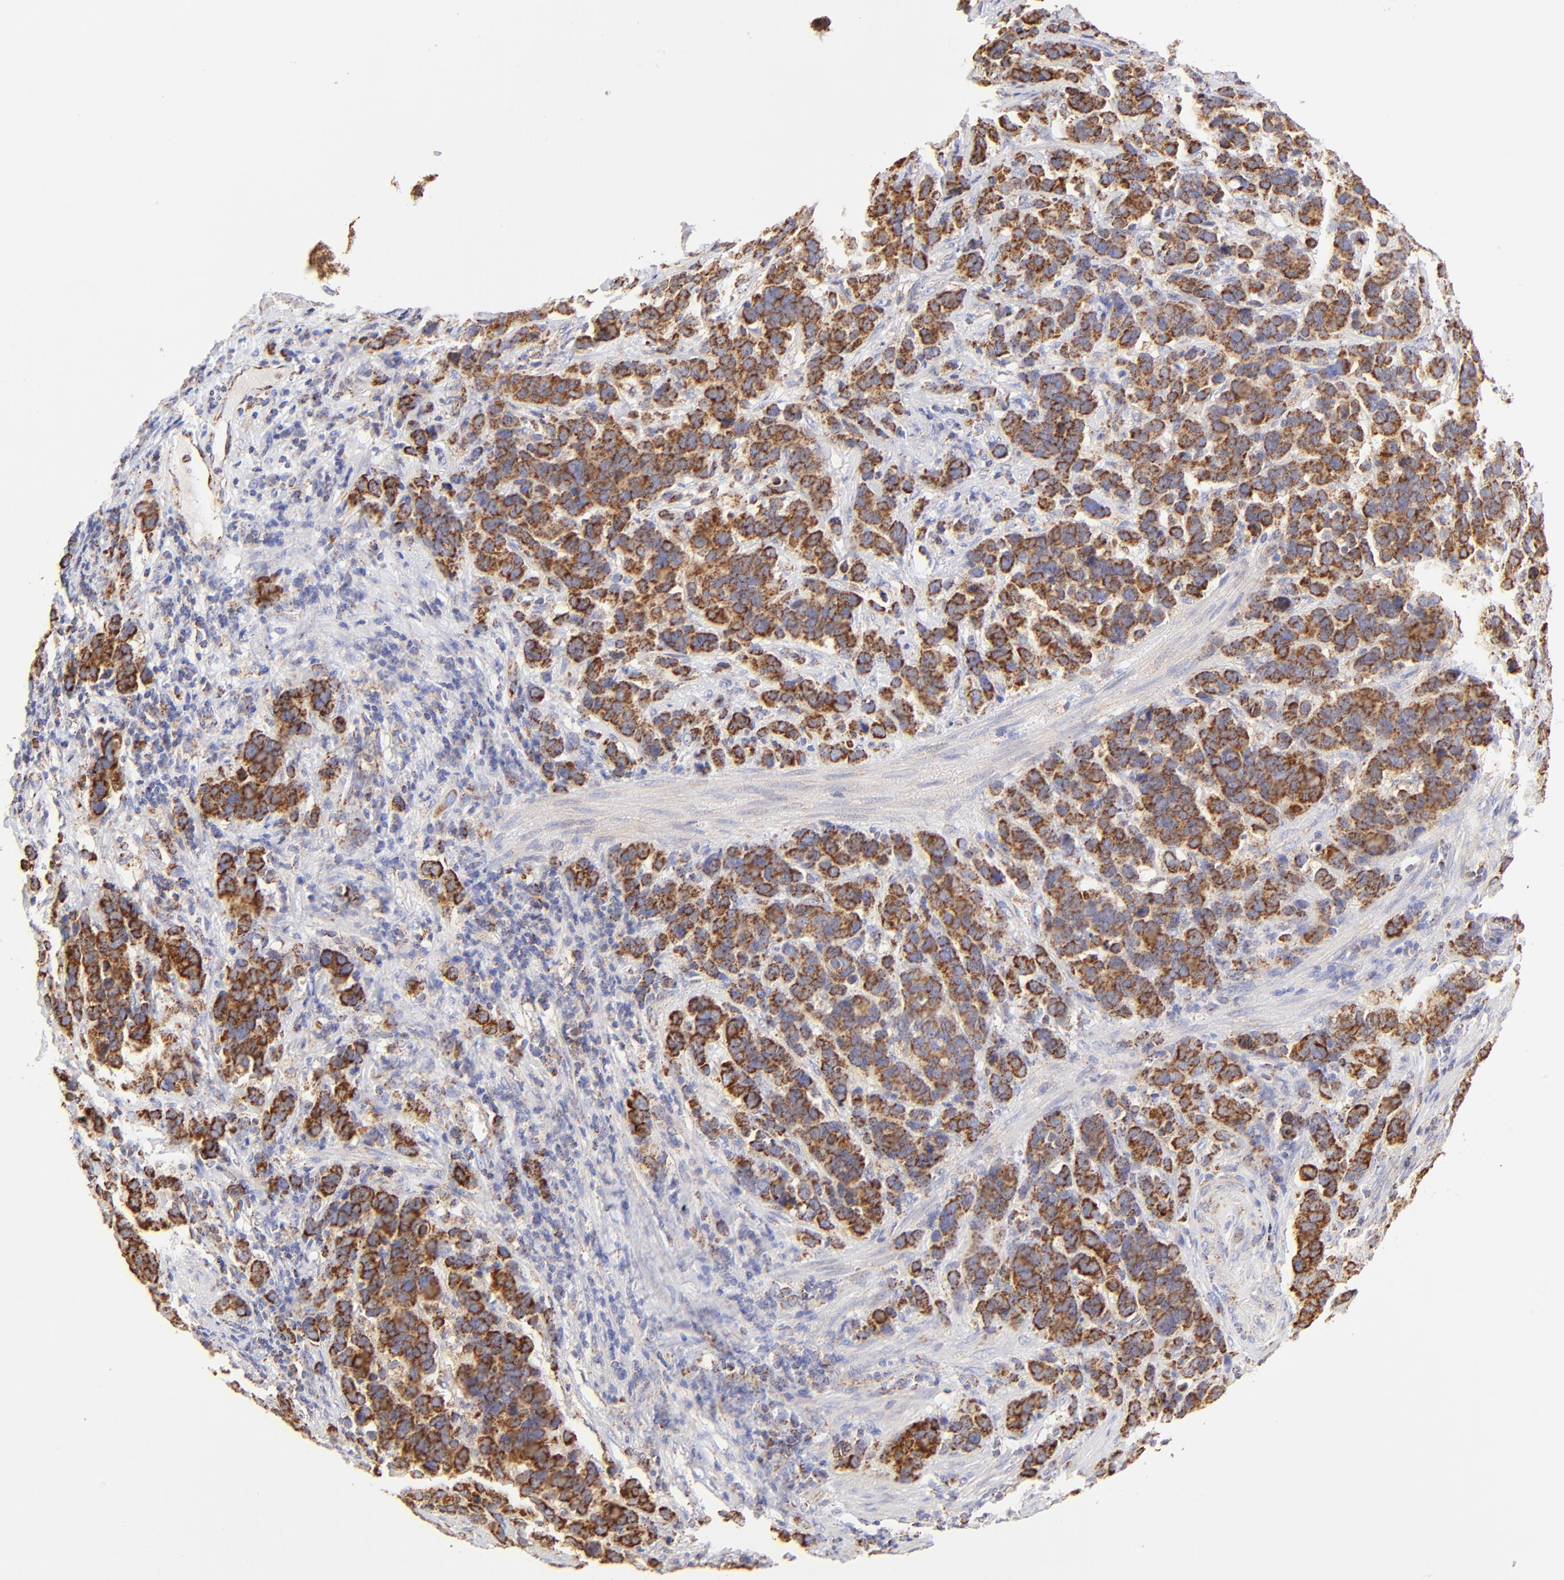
{"staining": {"intensity": "strong", "quantity": ">75%", "location": "cytoplasmic/membranous"}, "tissue": "stomach cancer", "cell_type": "Tumor cells", "image_type": "cancer", "snomed": [{"axis": "morphology", "description": "Adenocarcinoma, NOS"}, {"axis": "topography", "description": "Stomach, upper"}], "caption": "Immunohistochemistry (IHC) micrograph of human stomach cancer (adenocarcinoma) stained for a protein (brown), which displays high levels of strong cytoplasmic/membranous positivity in approximately >75% of tumor cells.", "gene": "ECH1", "patient": {"sex": "male", "age": 71}}